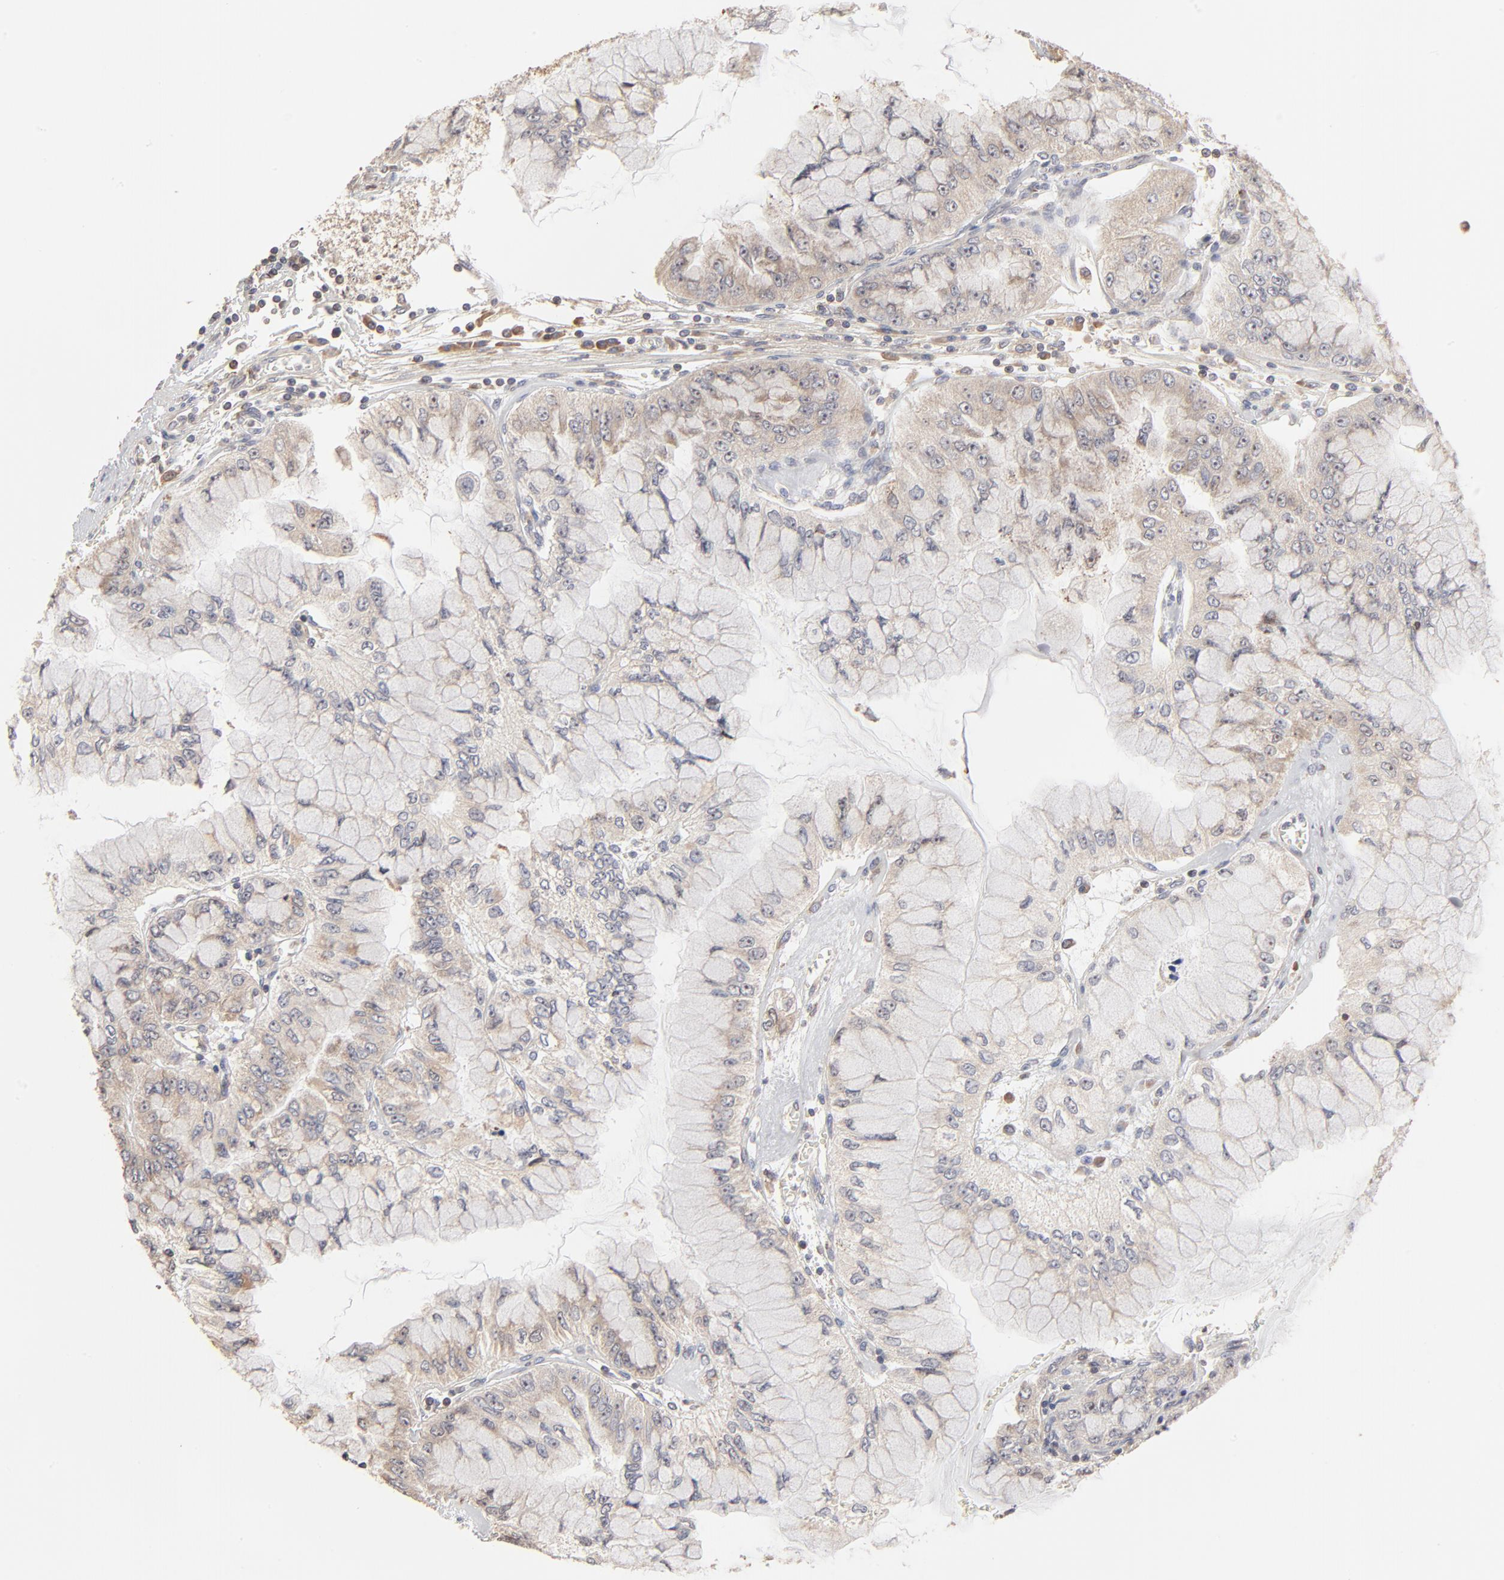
{"staining": {"intensity": "moderate", "quantity": "25%-75%", "location": "cytoplasmic/membranous"}, "tissue": "liver cancer", "cell_type": "Tumor cells", "image_type": "cancer", "snomed": [{"axis": "morphology", "description": "Cholangiocarcinoma"}, {"axis": "topography", "description": "Liver"}], "caption": "Protein staining of cholangiocarcinoma (liver) tissue reveals moderate cytoplasmic/membranous positivity in approximately 25%-75% of tumor cells.", "gene": "RNF213", "patient": {"sex": "female", "age": 79}}